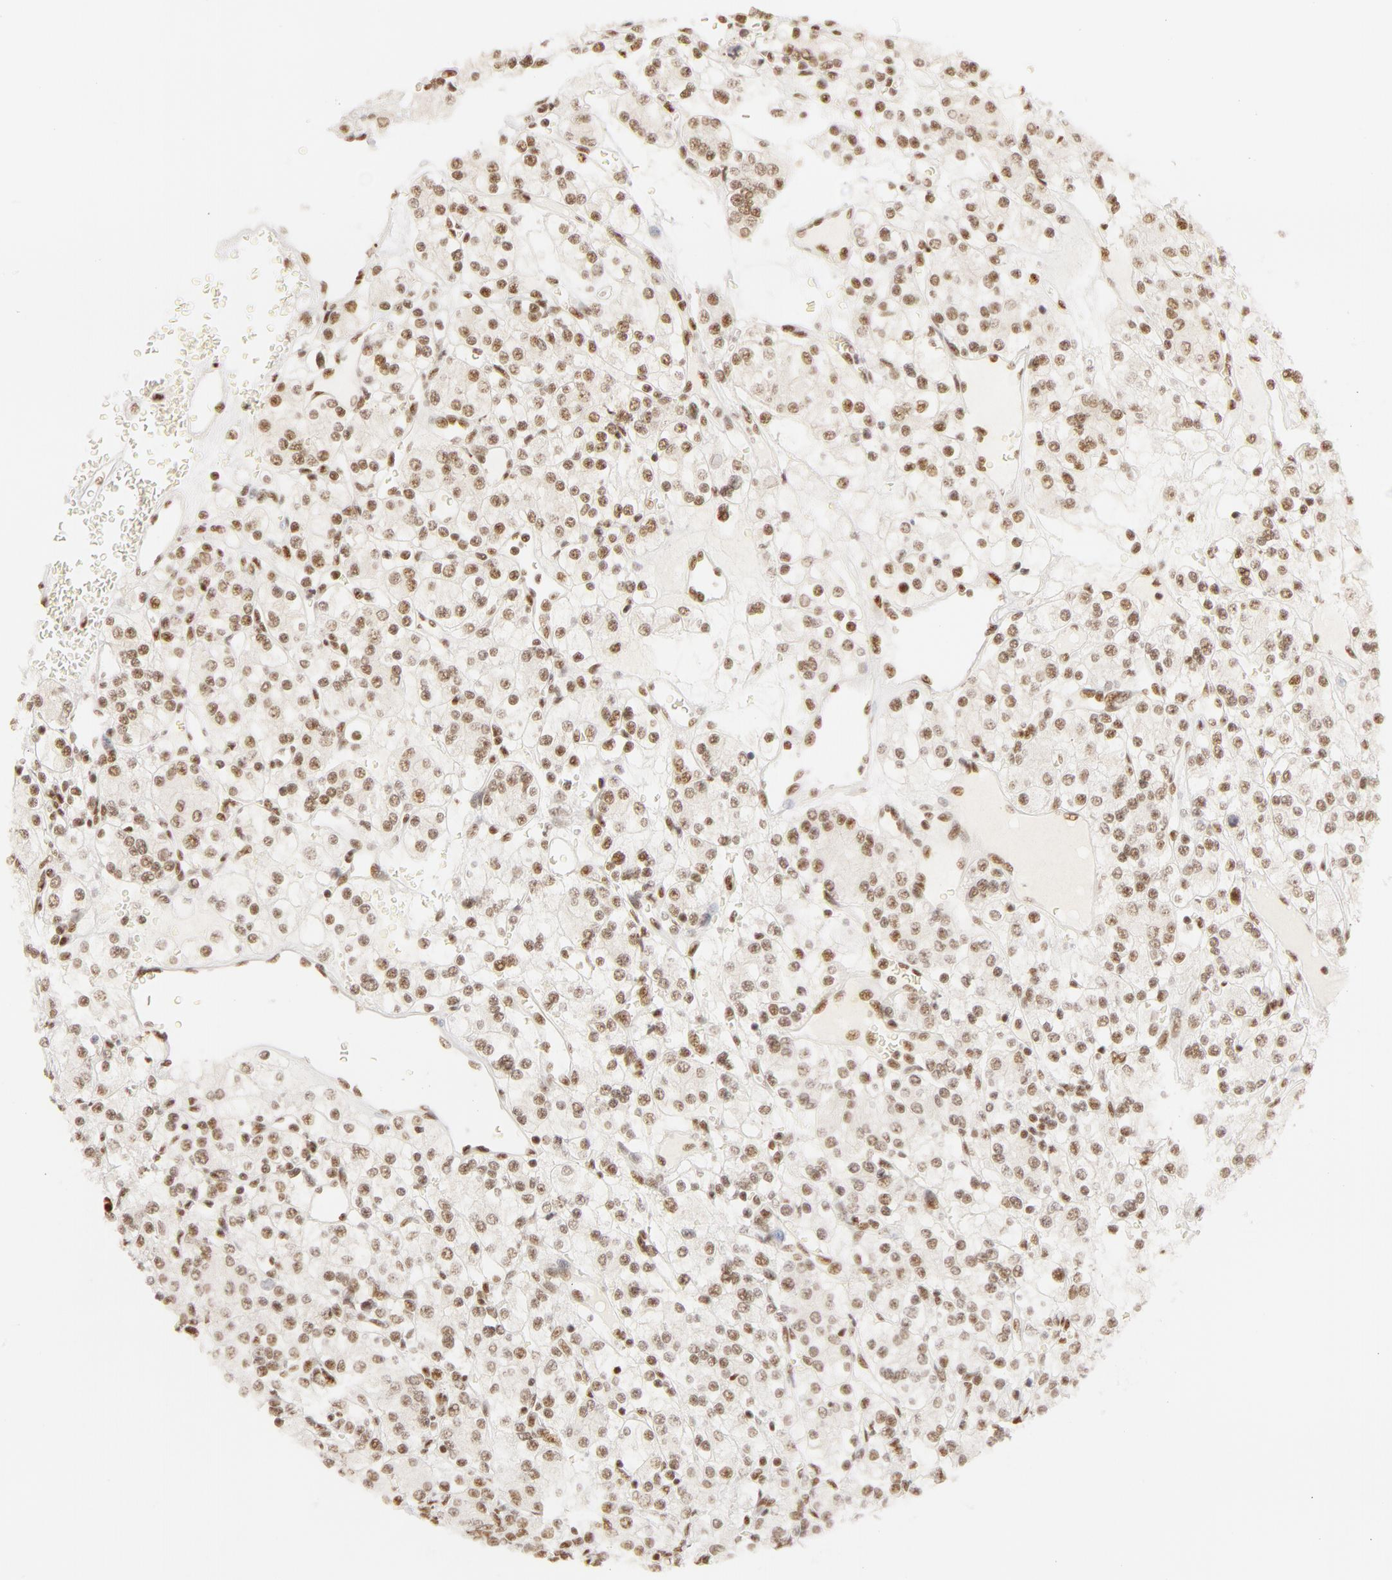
{"staining": {"intensity": "moderate", "quantity": ">75%", "location": "nuclear"}, "tissue": "renal cancer", "cell_type": "Tumor cells", "image_type": "cancer", "snomed": [{"axis": "morphology", "description": "Adenocarcinoma, NOS"}, {"axis": "topography", "description": "Kidney"}], "caption": "Renal cancer (adenocarcinoma) stained with immunohistochemistry displays moderate nuclear positivity in about >75% of tumor cells. (brown staining indicates protein expression, while blue staining denotes nuclei).", "gene": "RBM39", "patient": {"sex": "female", "age": 62}}